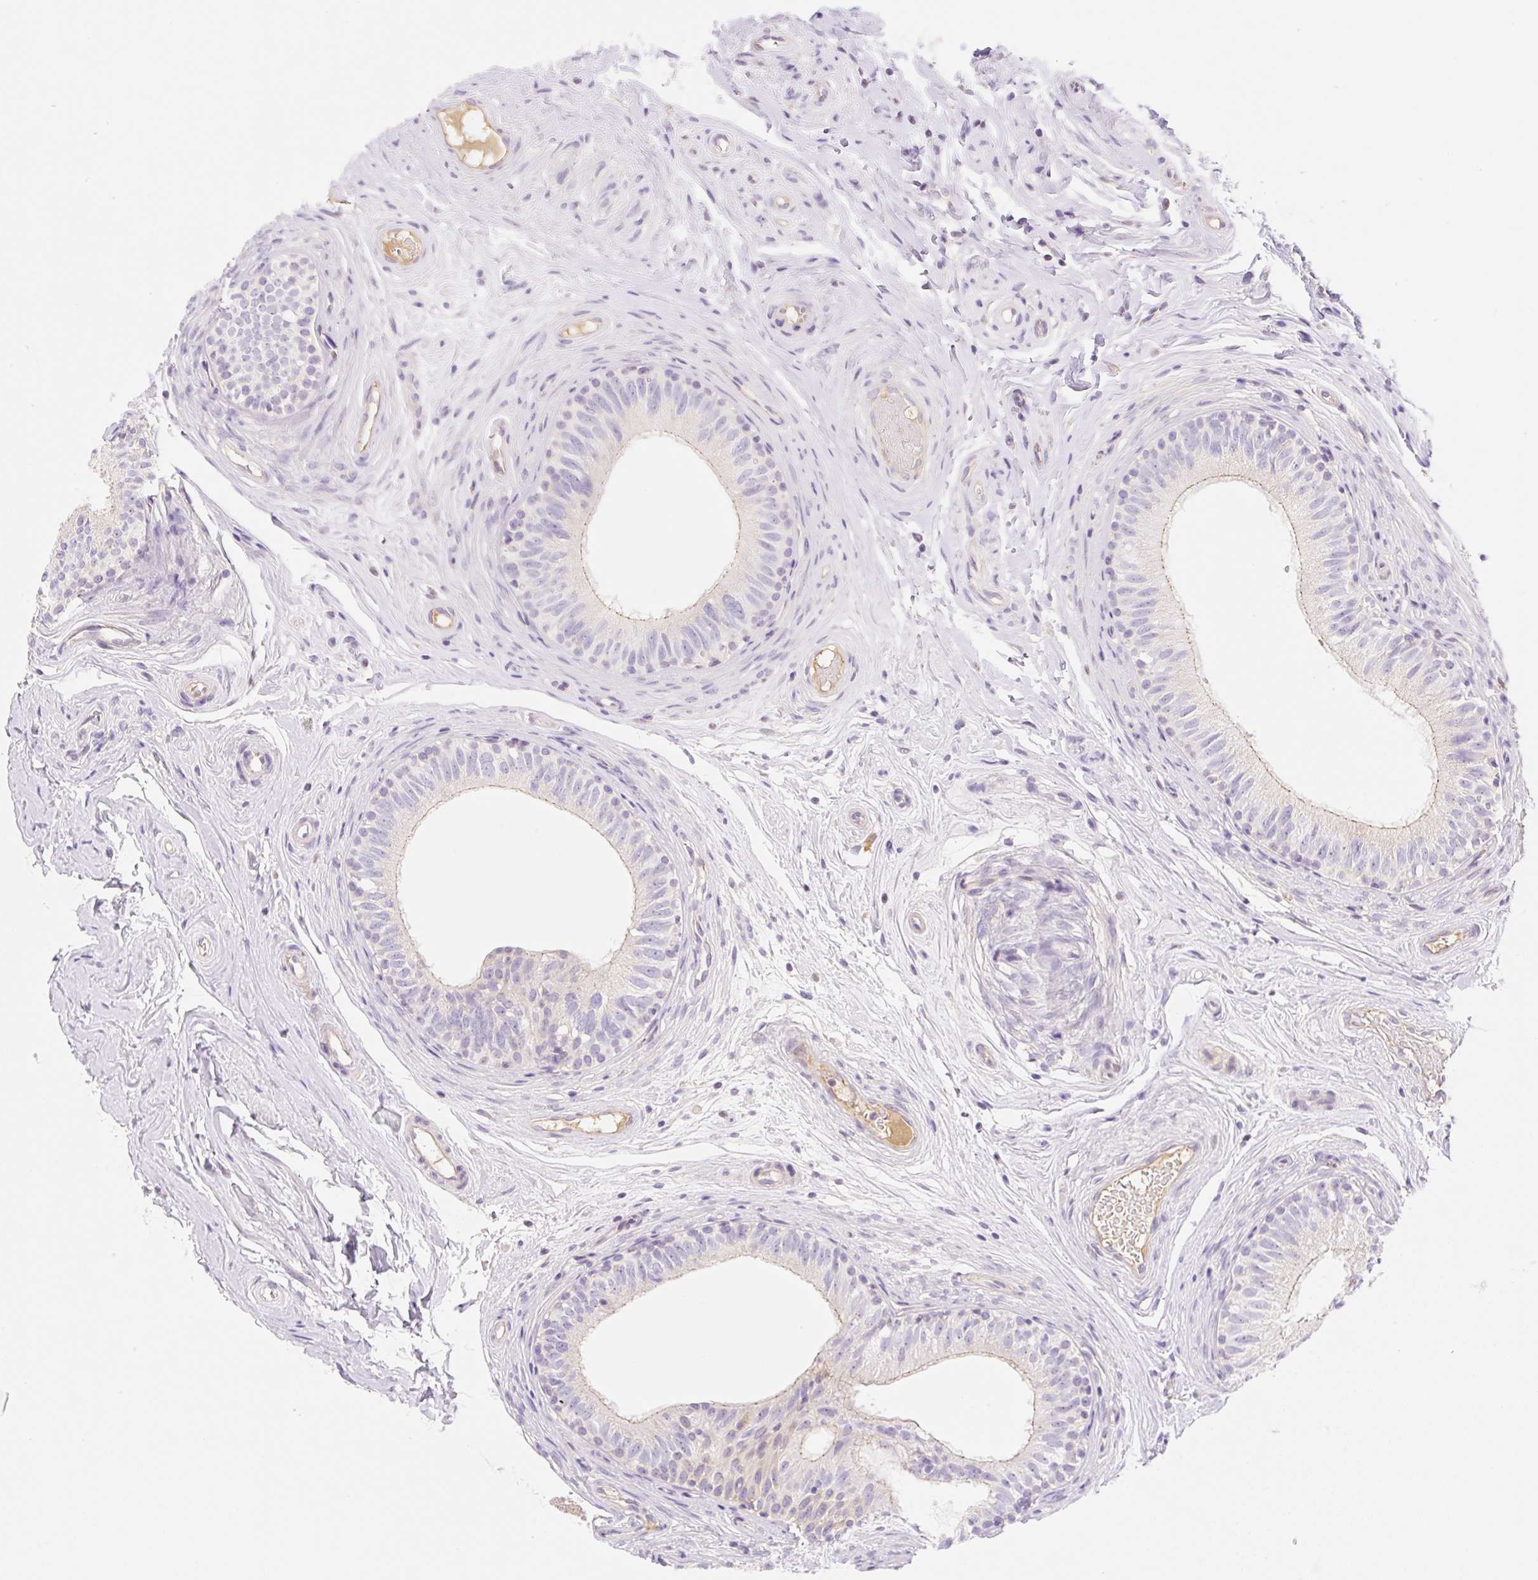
{"staining": {"intensity": "weak", "quantity": "<25%", "location": "cytoplasmic/membranous"}, "tissue": "epididymis", "cell_type": "Glandular cells", "image_type": "normal", "snomed": [{"axis": "morphology", "description": "Normal tissue, NOS"}, {"axis": "morphology", "description": "Seminoma, NOS"}, {"axis": "topography", "description": "Testis"}, {"axis": "topography", "description": "Epididymis"}], "caption": "An image of epididymis stained for a protein demonstrates no brown staining in glandular cells.", "gene": "DENND5A", "patient": {"sex": "male", "age": 45}}